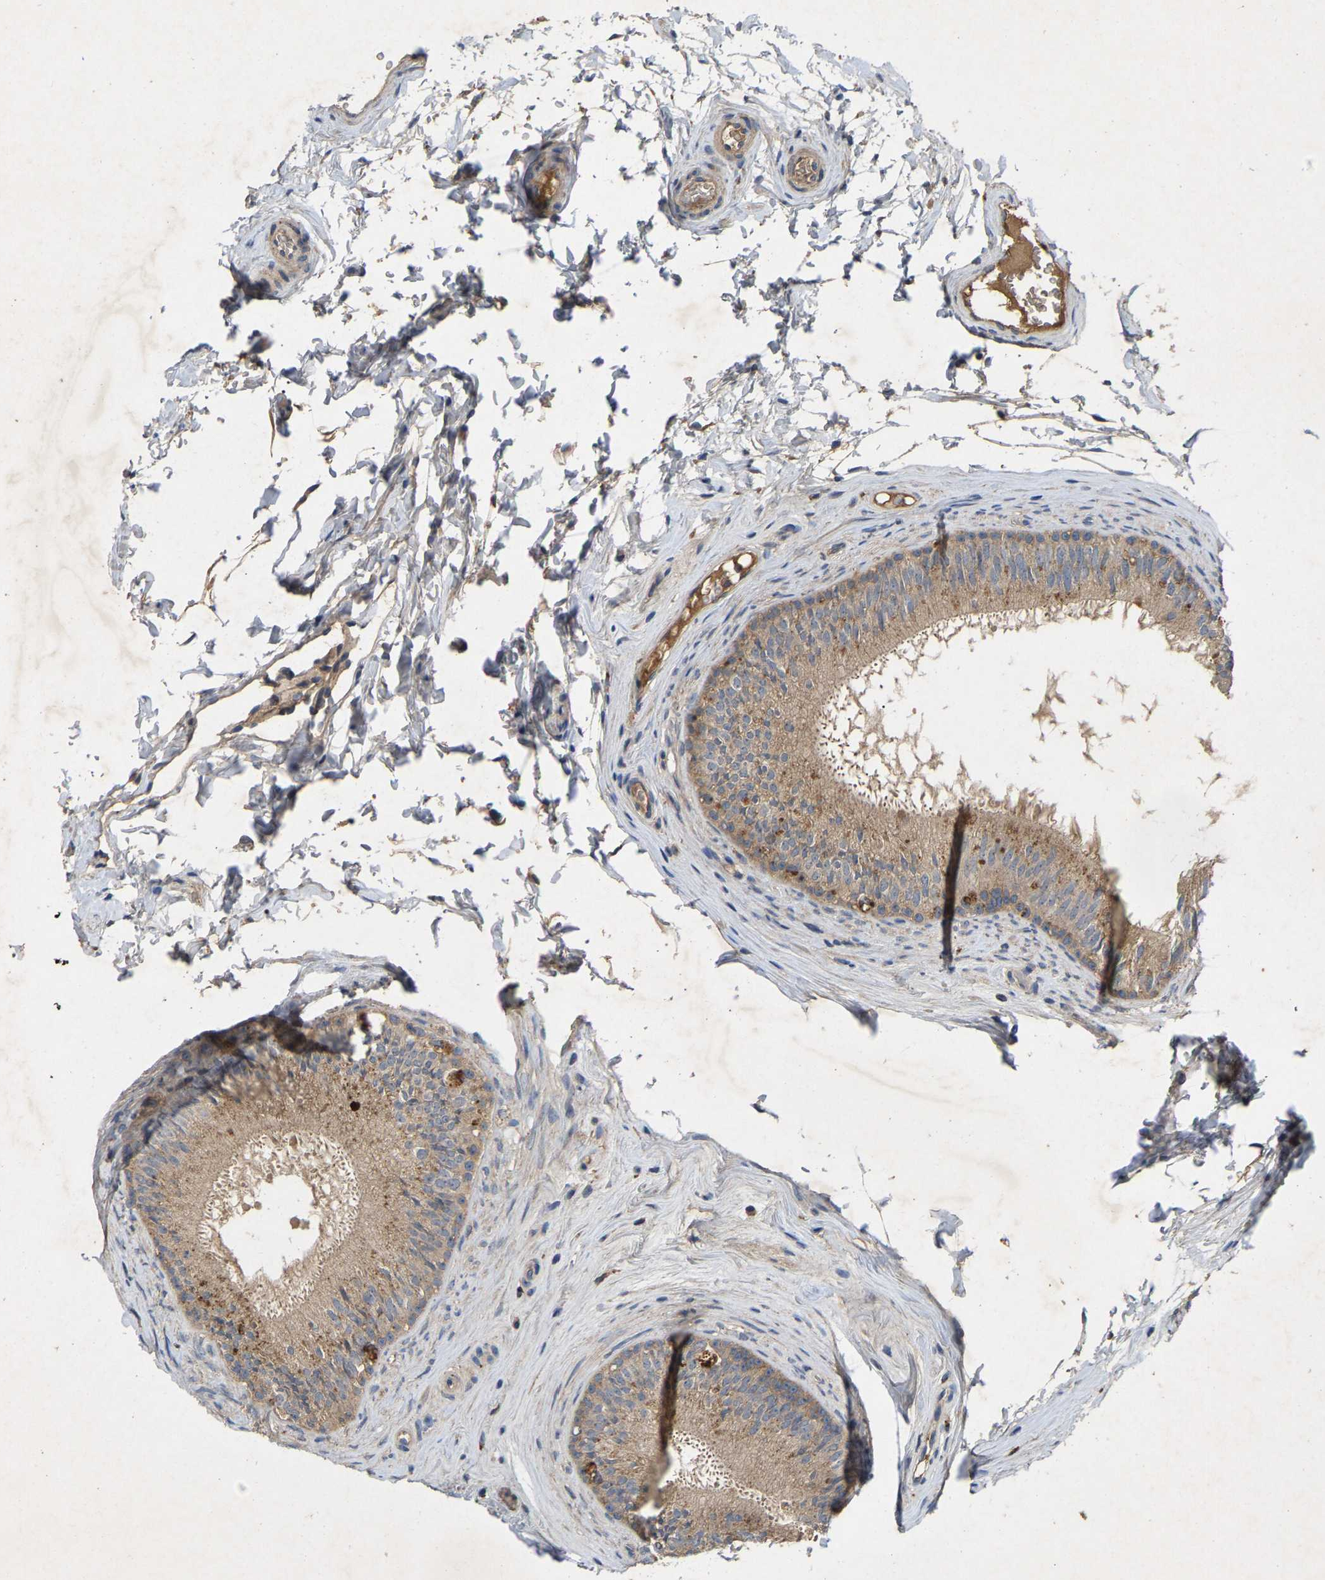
{"staining": {"intensity": "moderate", "quantity": ">75%", "location": "cytoplasmic/membranous"}, "tissue": "epididymis", "cell_type": "Glandular cells", "image_type": "normal", "snomed": [{"axis": "morphology", "description": "Normal tissue, NOS"}, {"axis": "topography", "description": "Testis"}, {"axis": "topography", "description": "Epididymis"}], "caption": "A medium amount of moderate cytoplasmic/membranous expression is seen in approximately >75% of glandular cells in benign epididymis.", "gene": "LPAR2", "patient": {"sex": "male", "age": 36}}